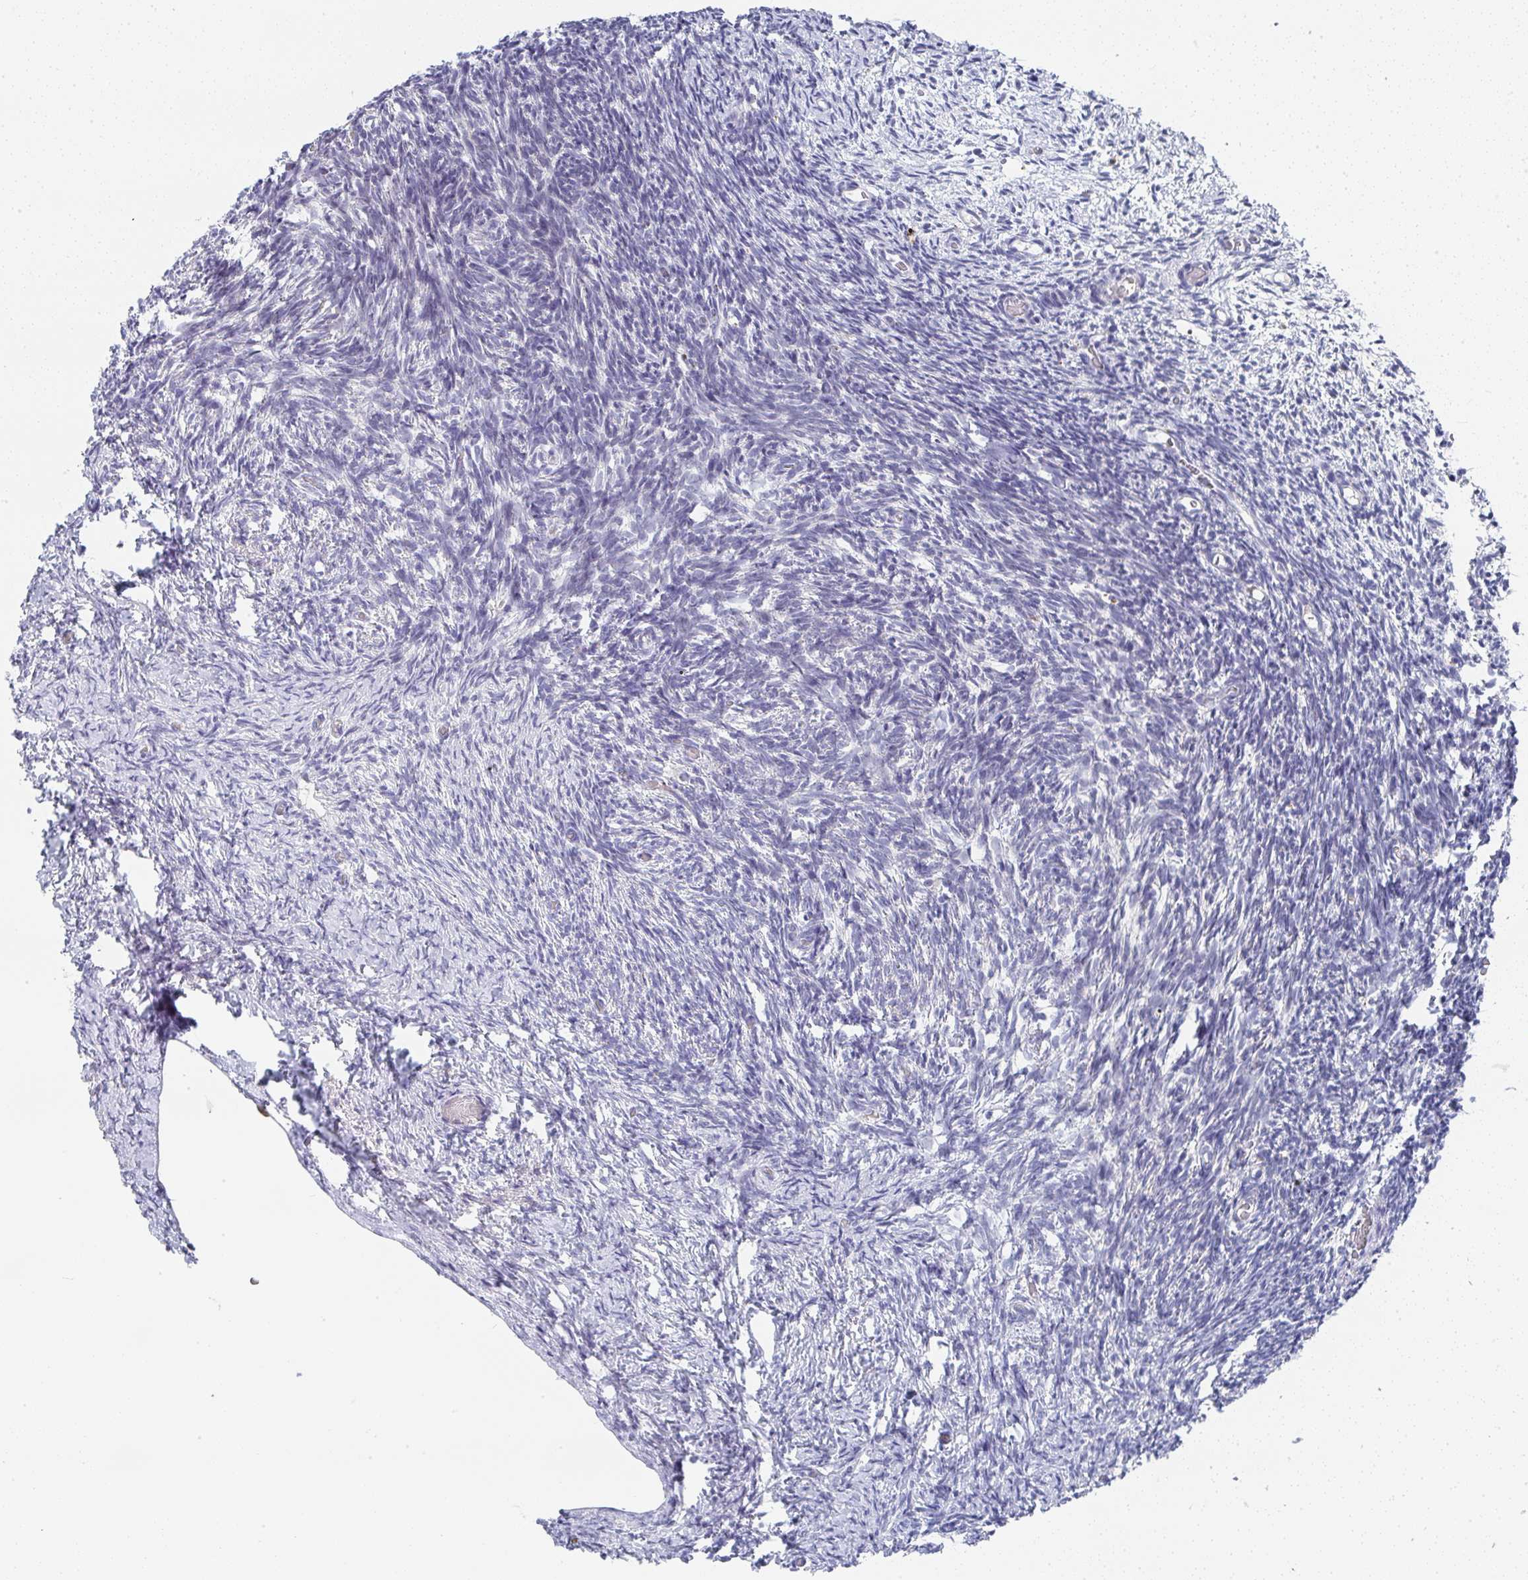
{"staining": {"intensity": "negative", "quantity": "none", "location": "none"}, "tissue": "ovary", "cell_type": "Follicle cells", "image_type": "normal", "snomed": [{"axis": "morphology", "description": "Normal tissue, NOS"}, {"axis": "topography", "description": "Ovary"}], "caption": "Immunohistochemistry of unremarkable human ovary displays no expression in follicle cells.", "gene": "NCF1", "patient": {"sex": "female", "age": 39}}